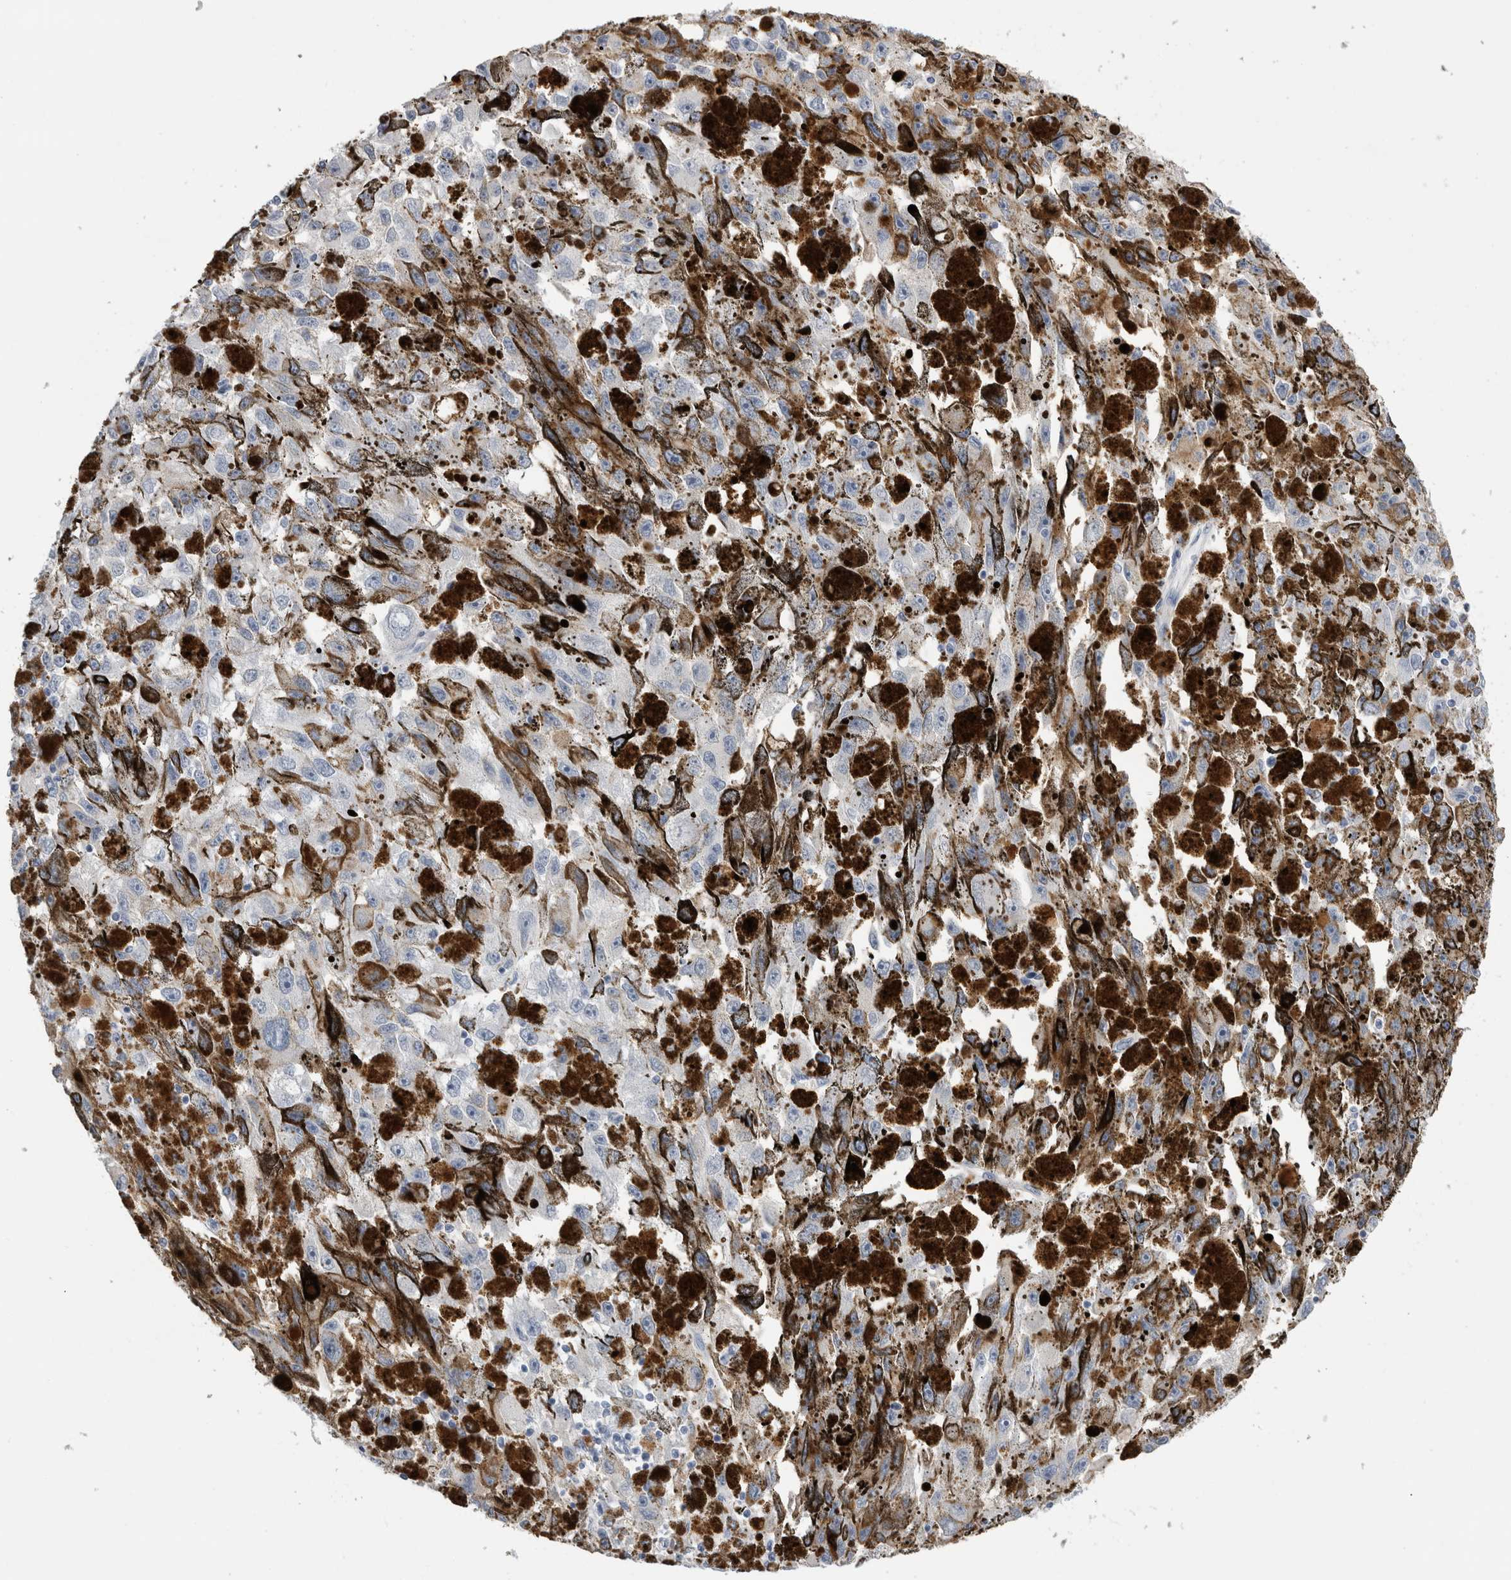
{"staining": {"intensity": "negative", "quantity": "none", "location": "none"}, "tissue": "melanoma", "cell_type": "Tumor cells", "image_type": "cancer", "snomed": [{"axis": "morphology", "description": "Malignant melanoma, NOS"}, {"axis": "topography", "description": "Skin"}], "caption": "Immunohistochemical staining of melanoma shows no significant positivity in tumor cells.", "gene": "S100A12", "patient": {"sex": "female", "age": 104}}